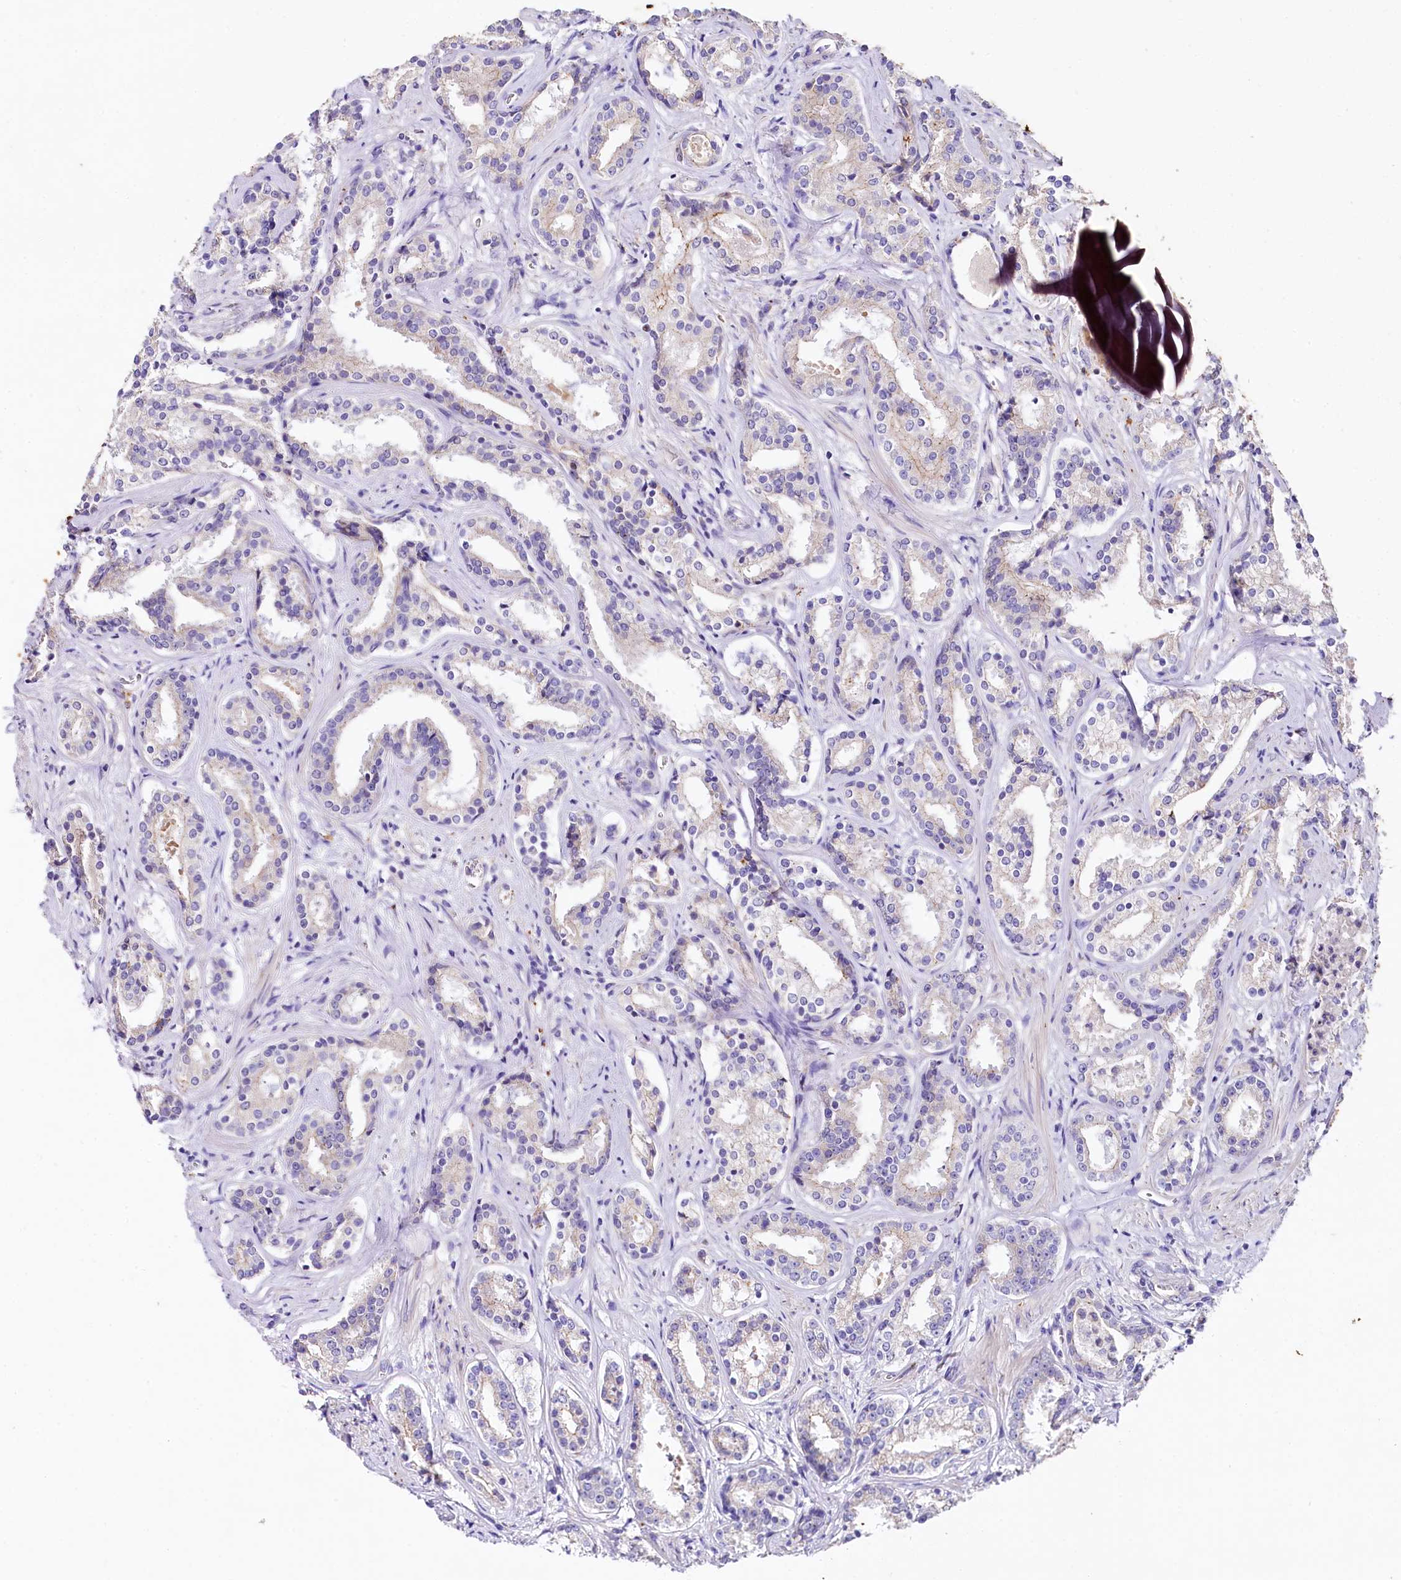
{"staining": {"intensity": "moderate", "quantity": "<25%", "location": "cytoplasmic/membranous"}, "tissue": "prostate cancer", "cell_type": "Tumor cells", "image_type": "cancer", "snomed": [{"axis": "morphology", "description": "Adenocarcinoma, High grade"}, {"axis": "topography", "description": "Prostate"}], "caption": "Adenocarcinoma (high-grade) (prostate) stained for a protein displays moderate cytoplasmic/membranous positivity in tumor cells.", "gene": "SACM1L", "patient": {"sex": "male", "age": 58}}